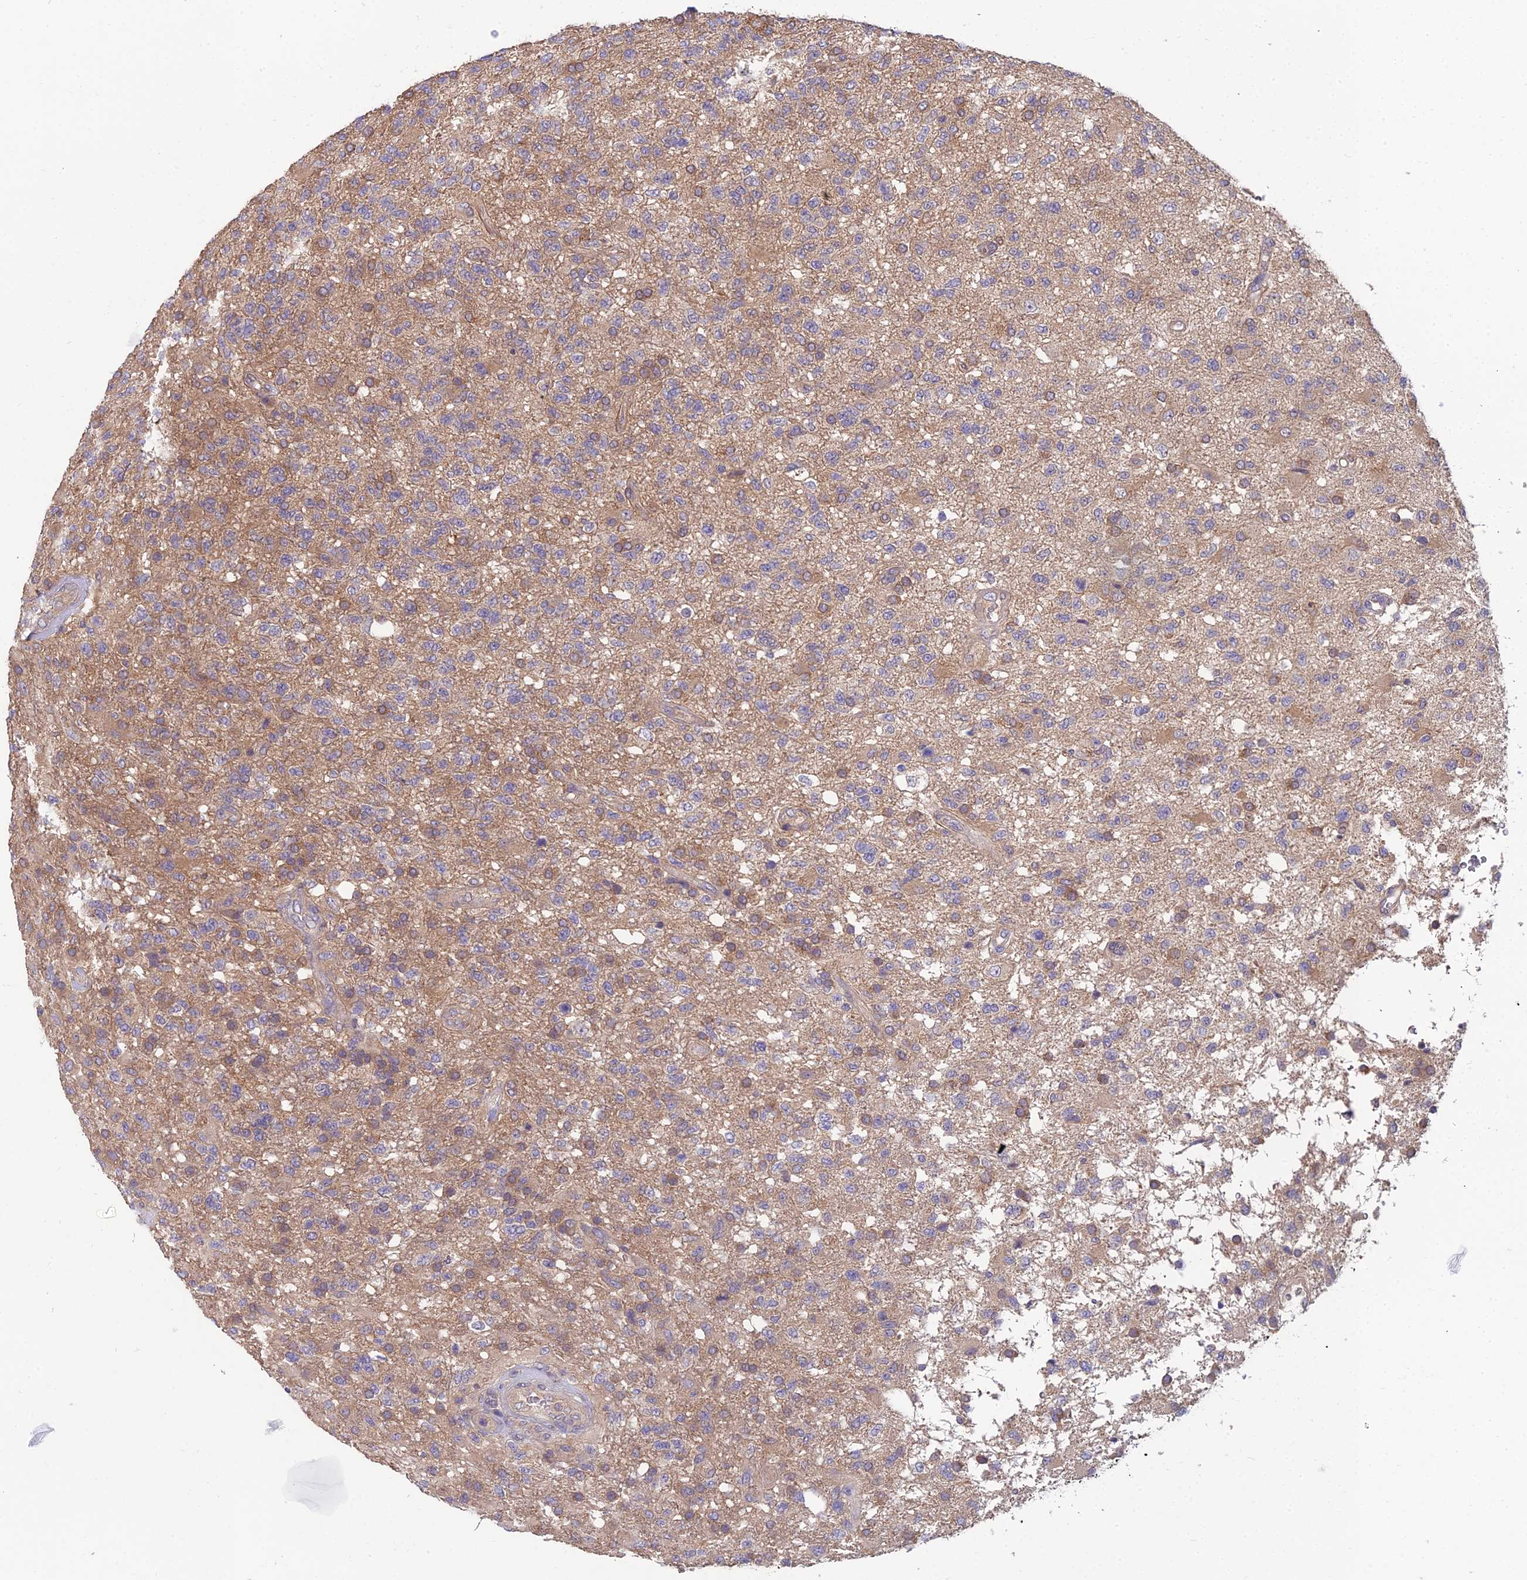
{"staining": {"intensity": "weak", "quantity": "25%-75%", "location": "cytoplasmic/membranous"}, "tissue": "glioma", "cell_type": "Tumor cells", "image_type": "cancer", "snomed": [{"axis": "morphology", "description": "Glioma, malignant, High grade"}, {"axis": "topography", "description": "Brain"}], "caption": "There is low levels of weak cytoplasmic/membranous expression in tumor cells of malignant glioma (high-grade), as demonstrated by immunohistochemical staining (brown color).", "gene": "MVD", "patient": {"sex": "male", "age": 56}}